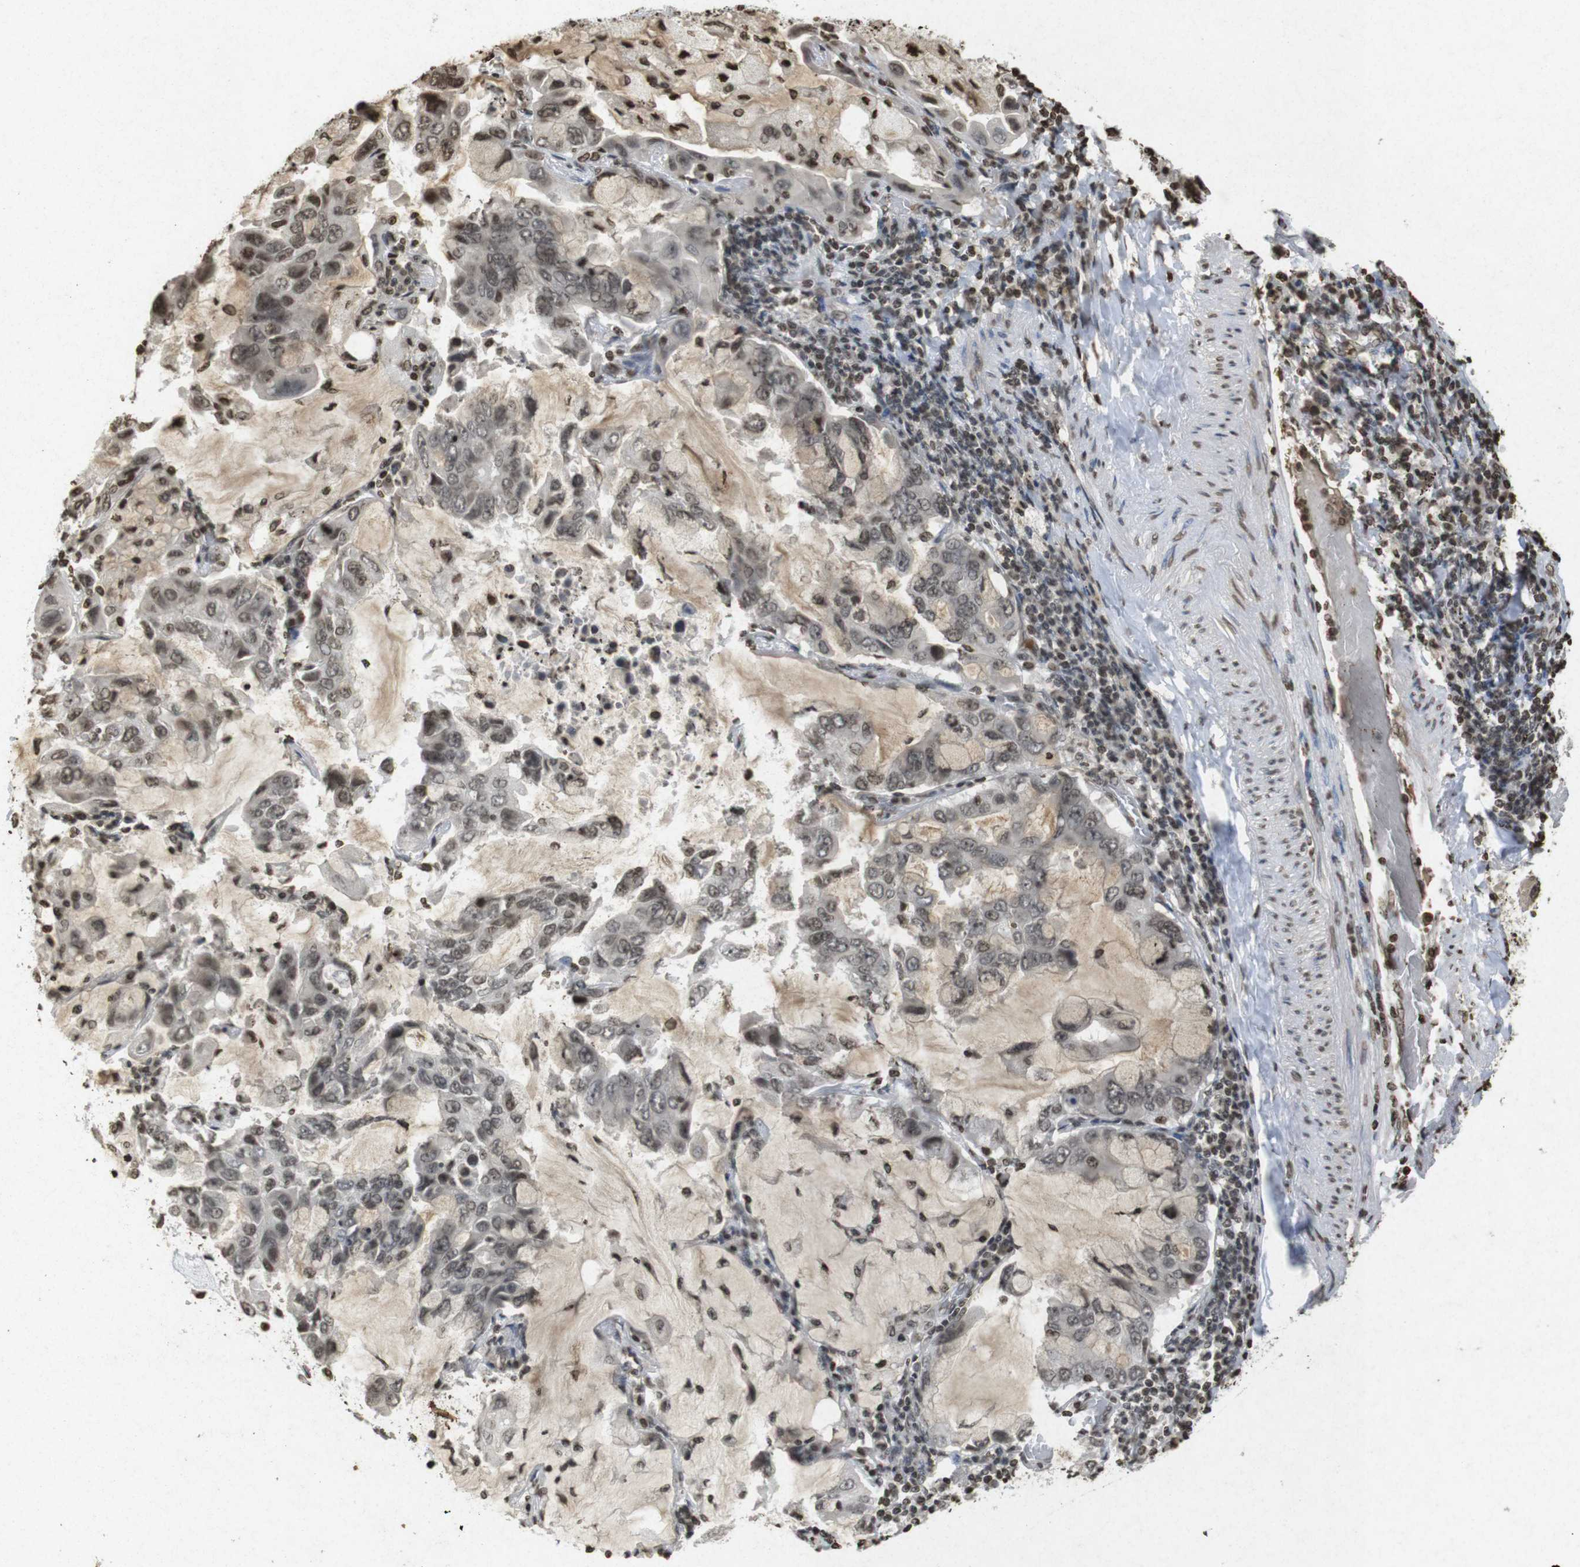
{"staining": {"intensity": "weak", "quantity": "<25%", "location": "nuclear"}, "tissue": "lung cancer", "cell_type": "Tumor cells", "image_type": "cancer", "snomed": [{"axis": "morphology", "description": "Adenocarcinoma, NOS"}, {"axis": "topography", "description": "Lung"}], "caption": "Immunohistochemistry (IHC) micrograph of adenocarcinoma (lung) stained for a protein (brown), which reveals no positivity in tumor cells.", "gene": "FOXA3", "patient": {"sex": "male", "age": 64}}